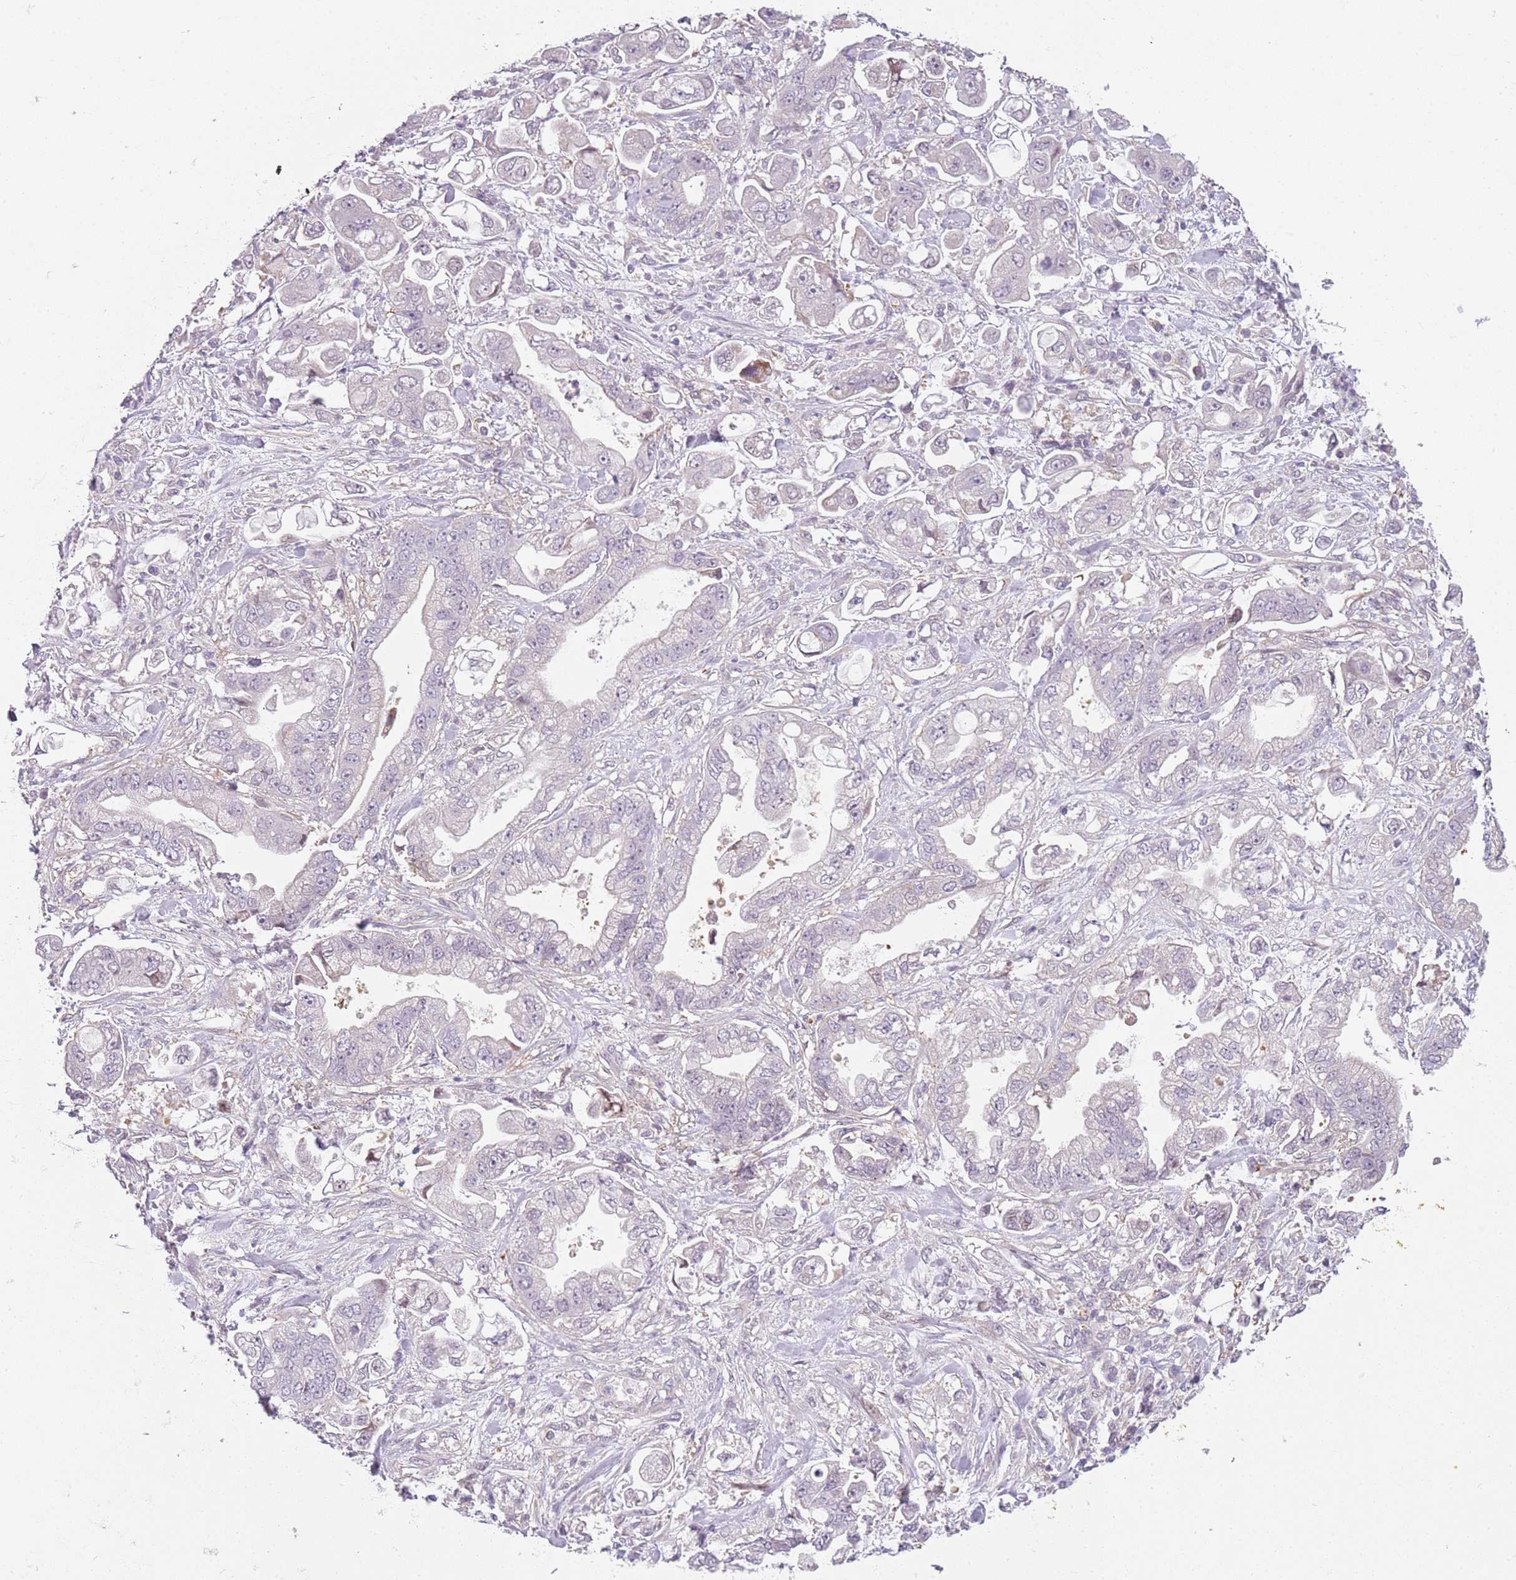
{"staining": {"intensity": "negative", "quantity": "none", "location": "none"}, "tissue": "stomach cancer", "cell_type": "Tumor cells", "image_type": "cancer", "snomed": [{"axis": "morphology", "description": "Adenocarcinoma, NOS"}, {"axis": "topography", "description": "Stomach"}], "caption": "Human stomach adenocarcinoma stained for a protein using IHC demonstrates no positivity in tumor cells.", "gene": "DEFB116", "patient": {"sex": "male", "age": 62}}